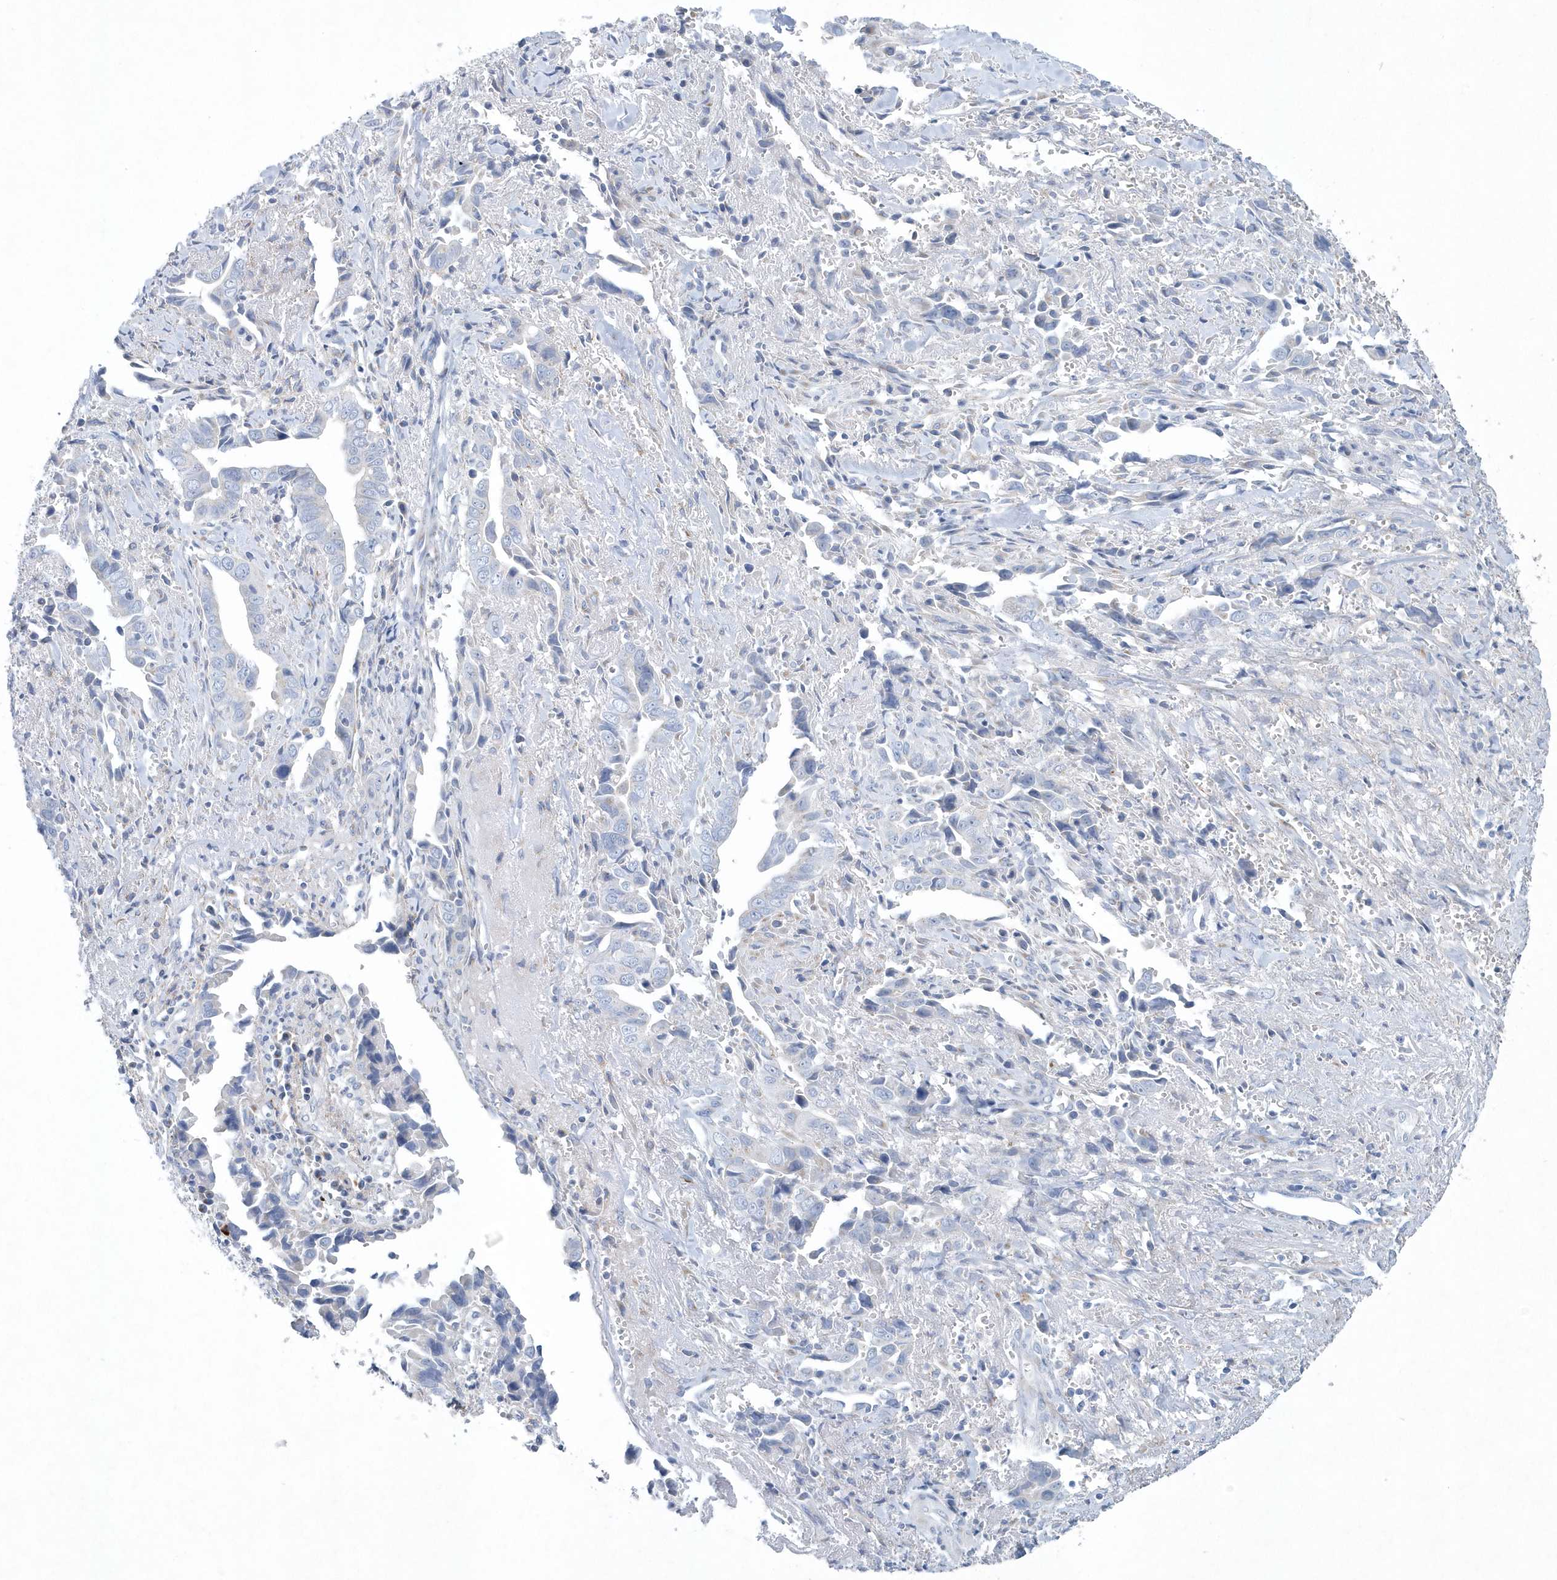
{"staining": {"intensity": "negative", "quantity": "none", "location": "none"}, "tissue": "liver cancer", "cell_type": "Tumor cells", "image_type": "cancer", "snomed": [{"axis": "morphology", "description": "Cholangiocarcinoma"}, {"axis": "topography", "description": "Liver"}], "caption": "This is an IHC image of liver cholangiocarcinoma. There is no positivity in tumor cells.", "gene": "SPATA18", "patient": {"sex": "female", "age": 79}}